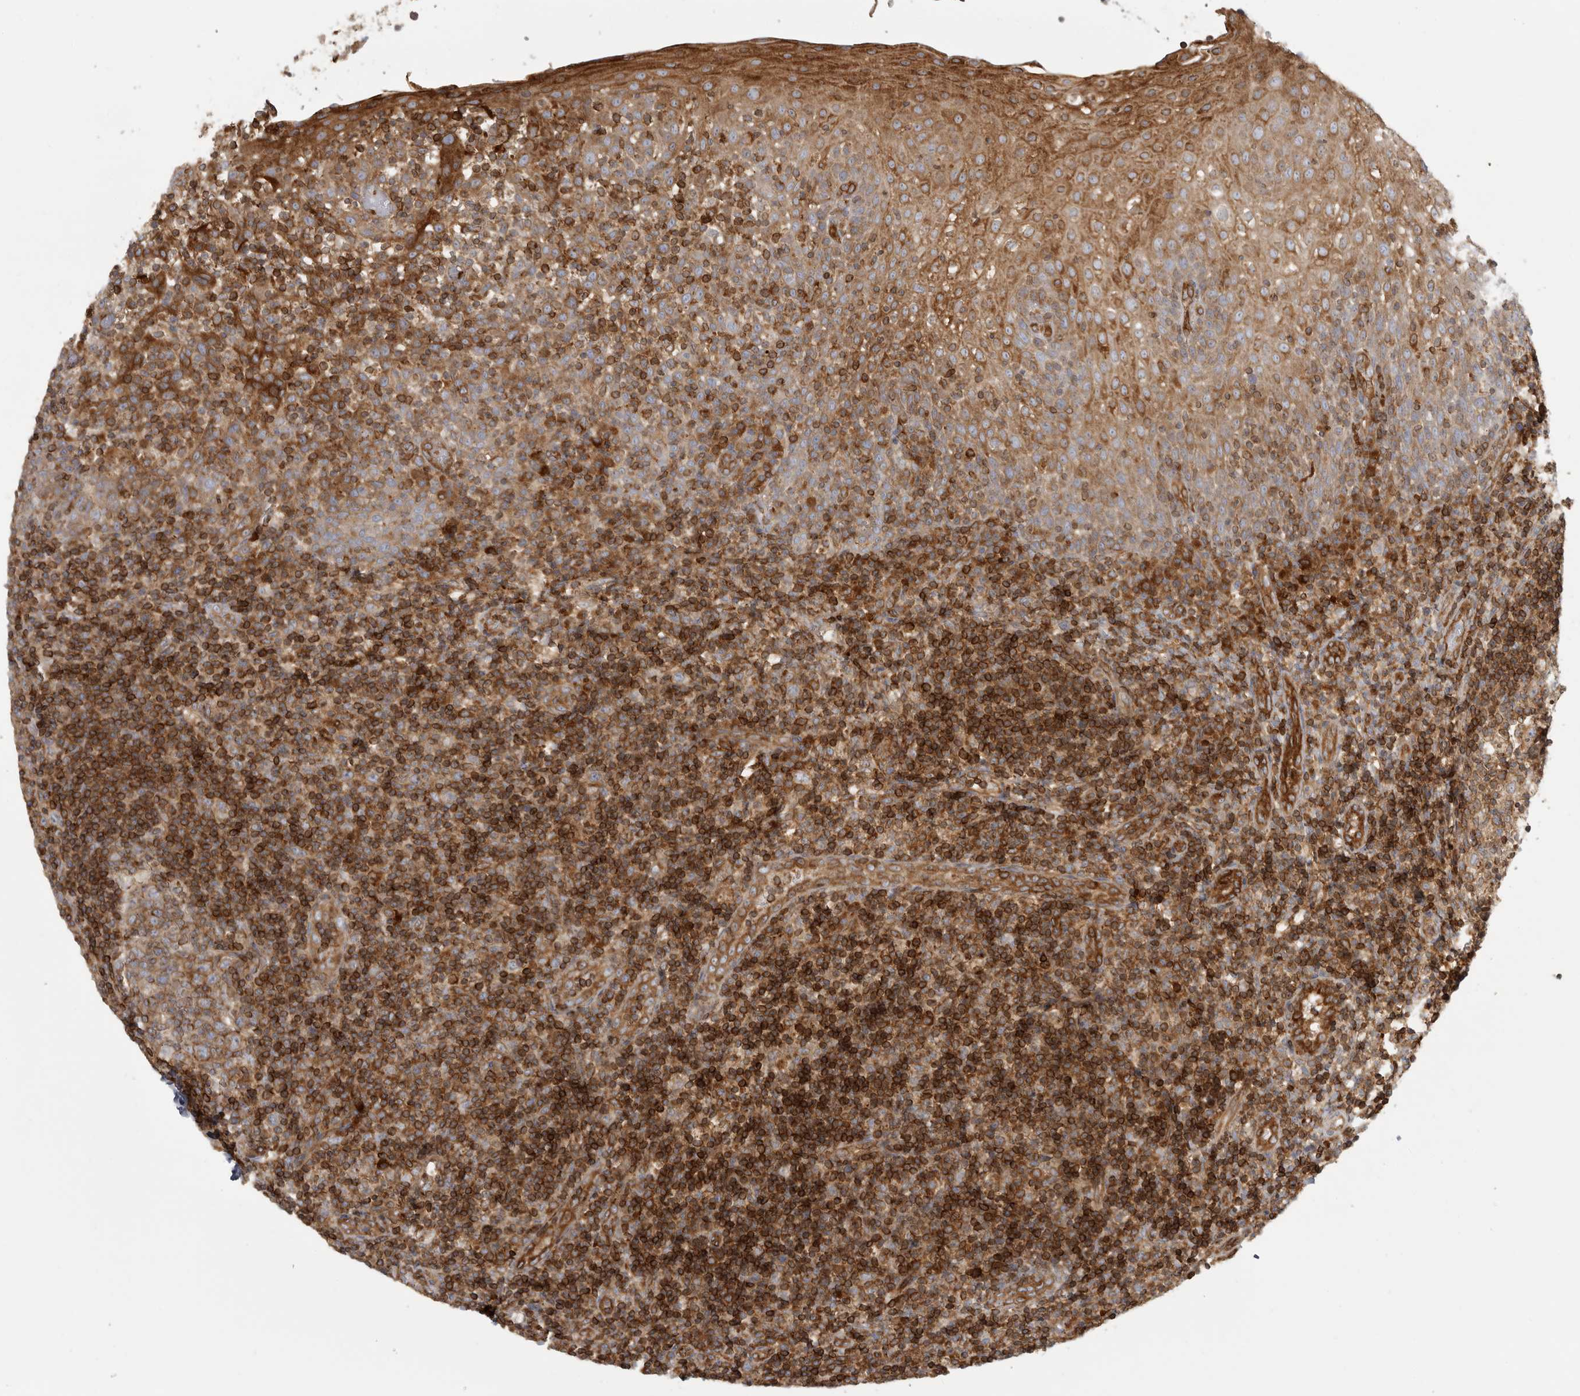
{"staining": {"intensity": "moderate", "quantity": "25%-75%", "location": "cytoplasmic/membranous"}, "tissue": "tonsil", "cell_type": "Germinal center cells", "image_type": "normal", "snomed": [{"axis": "morphology", "description": "Normal tissue, NOS"}, {"axis": "topography", "description": "Tonsil"}], "caption": "Immunohistochemical staining of unremarkable human tonsil shows 25%-75% levels of moderate cytoplasmic/membranous protein positivity in about 25%-75% of germinal center cells.", "gene": "HLA", "patient": {"sex": "female", "age": 19}}